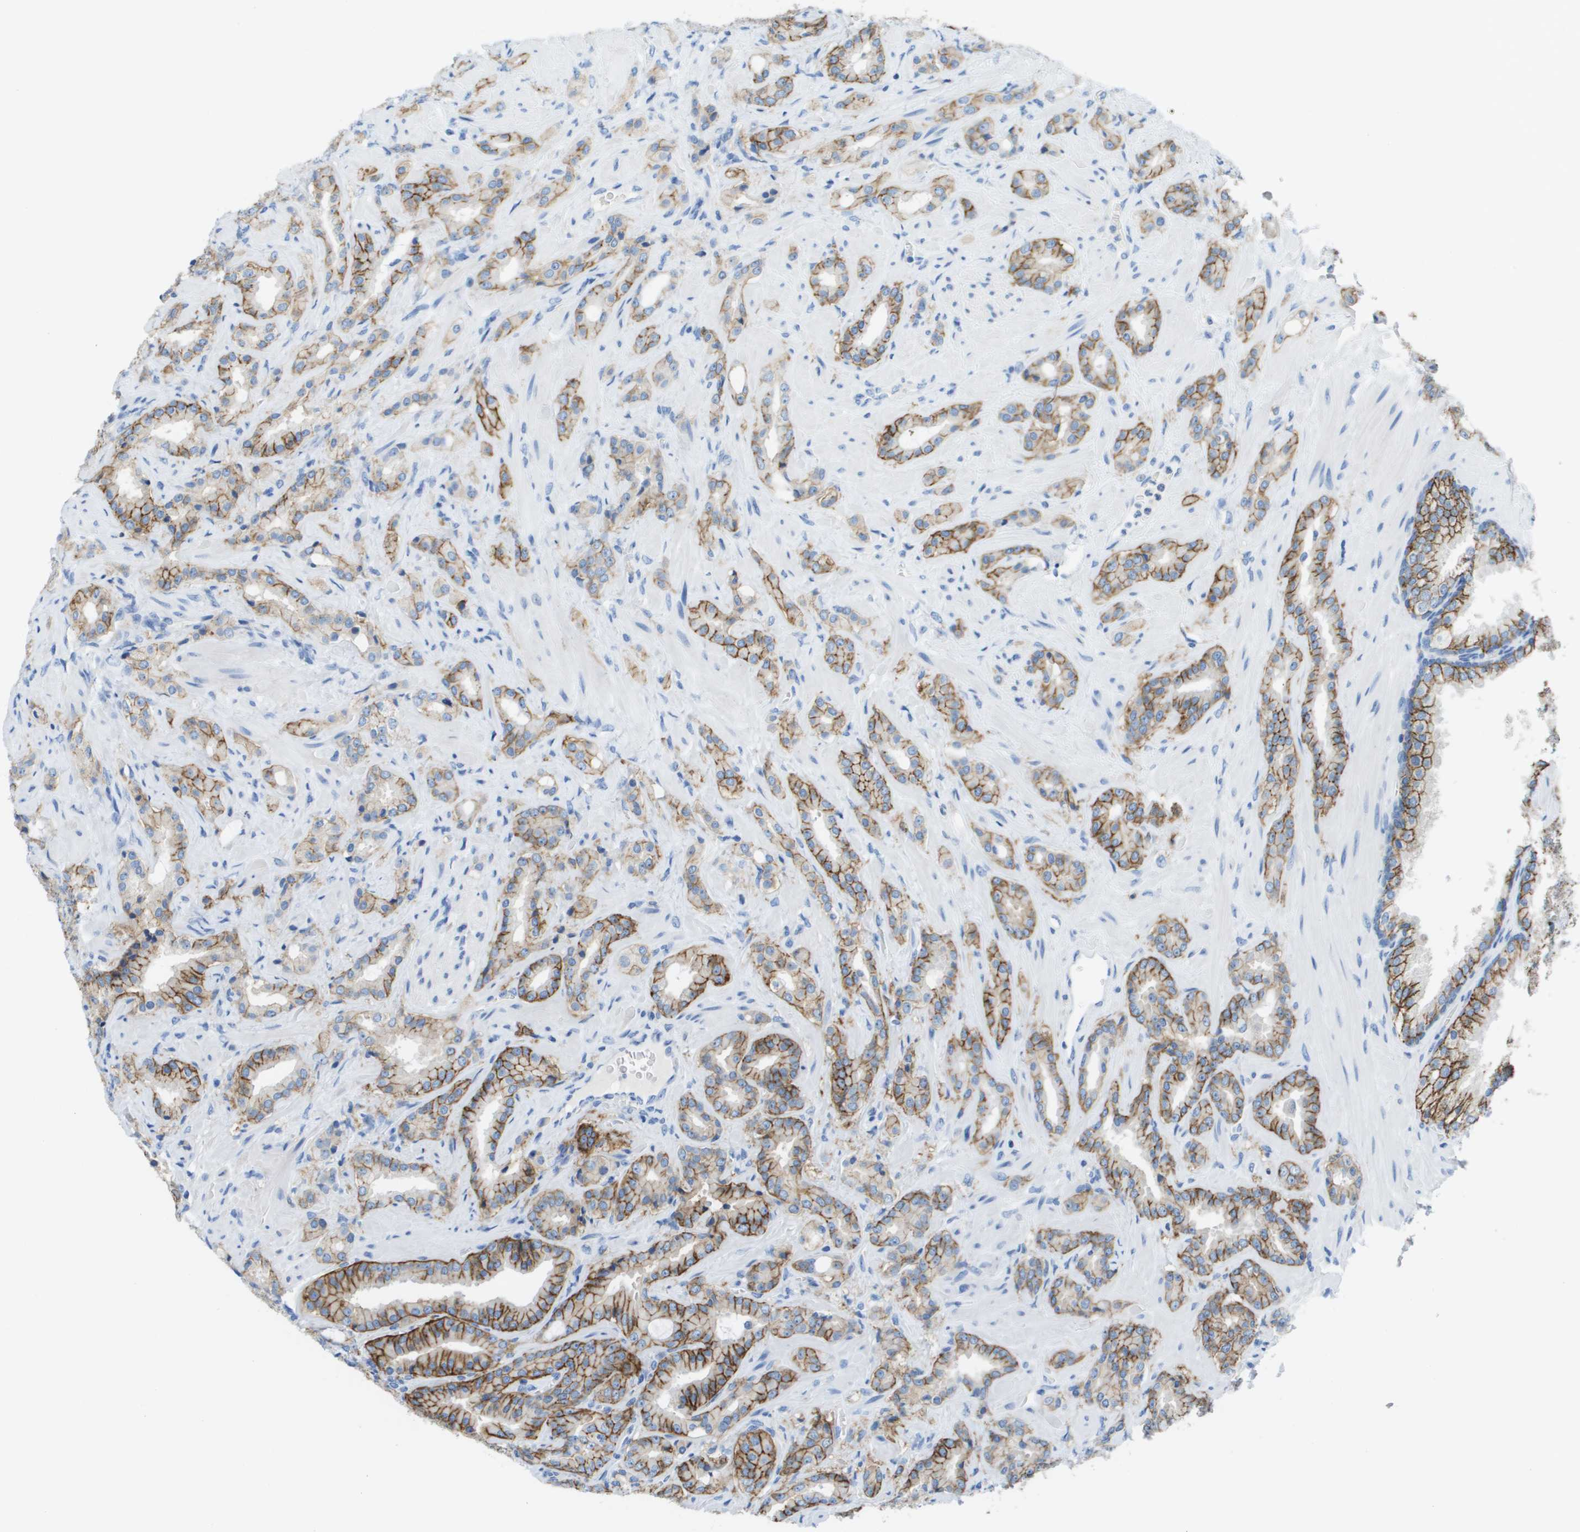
{"staining": {"intensity": "strong", "quantity": ">75%", "location": "cytoplasmic/membranous"}, "tissue": "prostate cancer", "cell_type": "Tumor cells", "image_type": "cancer", "snomed": [{"axis": "morphology", "description": "Adenocarcinoma, High grade"}, {"axis": "topography", "description": "Prostate"}], "caption": "This histopathology image displays immunohistochemistry (IHC) staining of prostate high-grade adenocarcinoma, with high strong cytoplasmic/membranous expression in approximately >75% of tumor cells.", "gene": "CD46", "patient": {"sex": "male", "age": 64}}